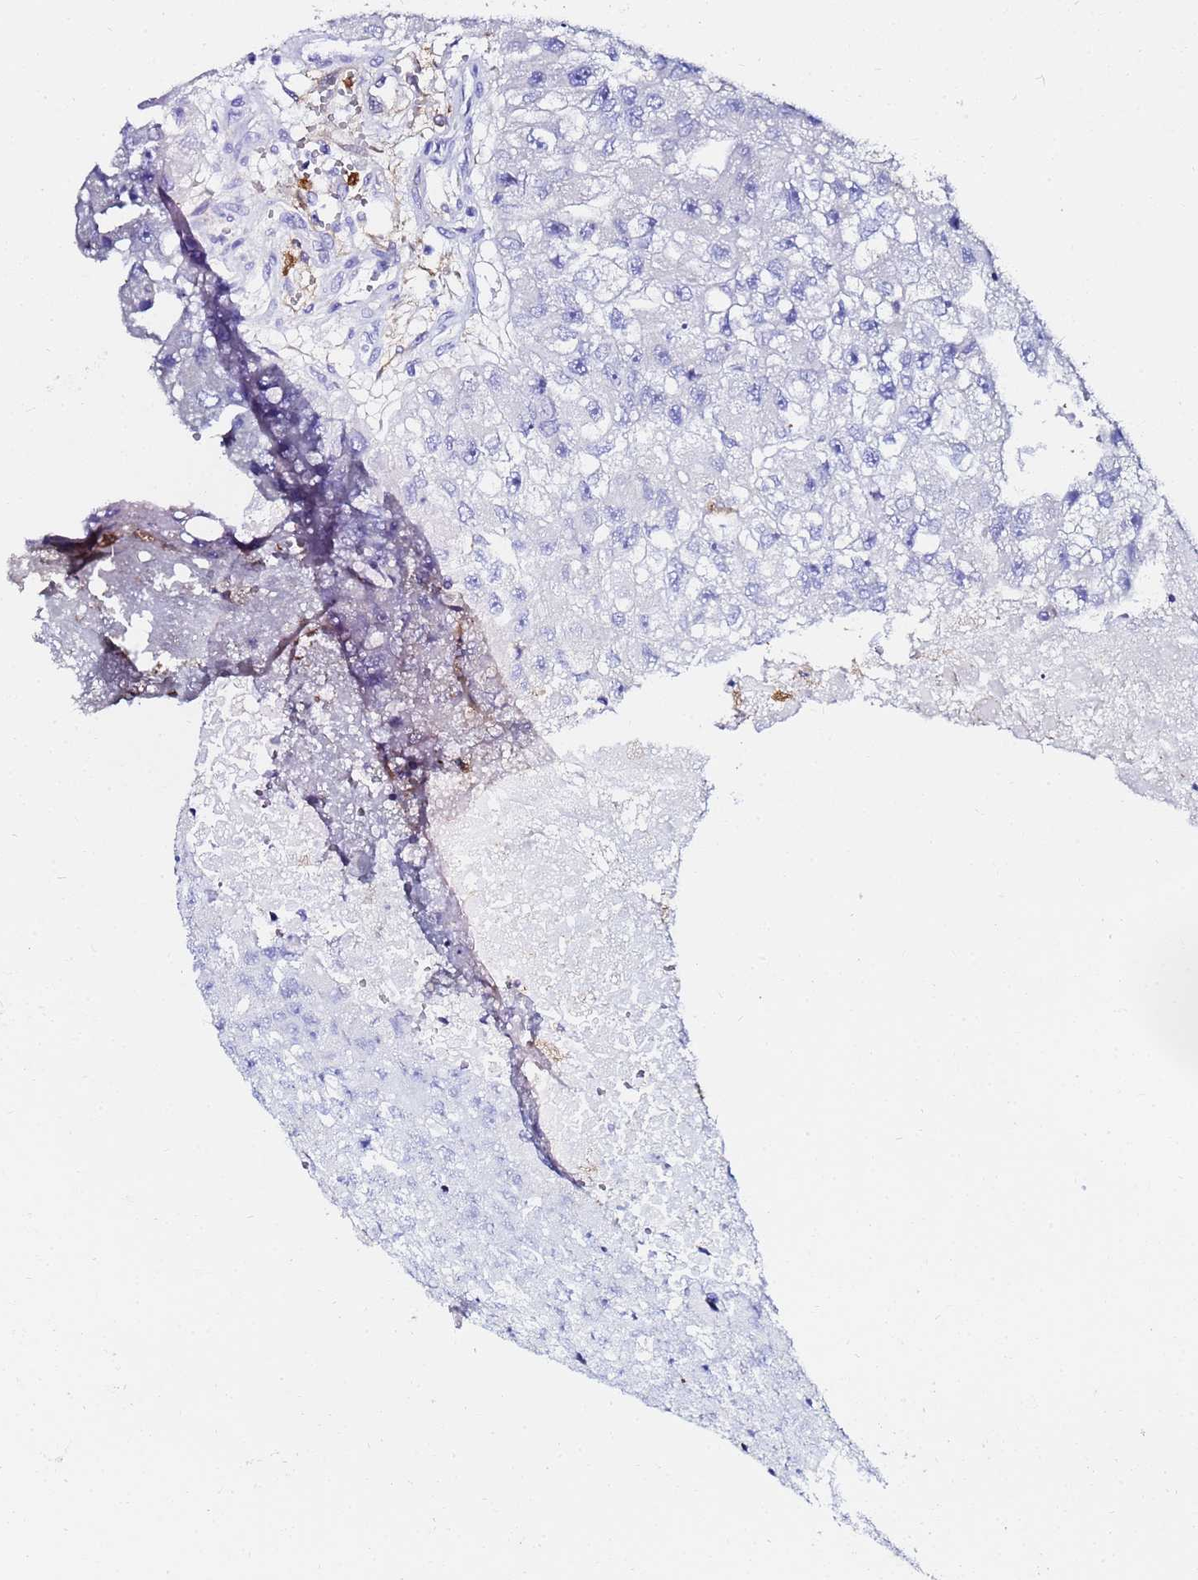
{"staining": {"intensity": "negative", "quantity": "none", "location": "none"}, "tissue": "renal cancer", "cell_type": "Tumor cells", "image_type": "cancer", "snomed": [{"axis": "morphology", "description": "Adenocarcinoma, NOS"}, {"axis": "topography", "description": "Kidney"}], "caption": "This is an IHC histopathology image of adenocarcinoma (renal). There is no expression in tumor cells.", "gene": "BASP1", "patient": {"sex": "male", "age": 63}}